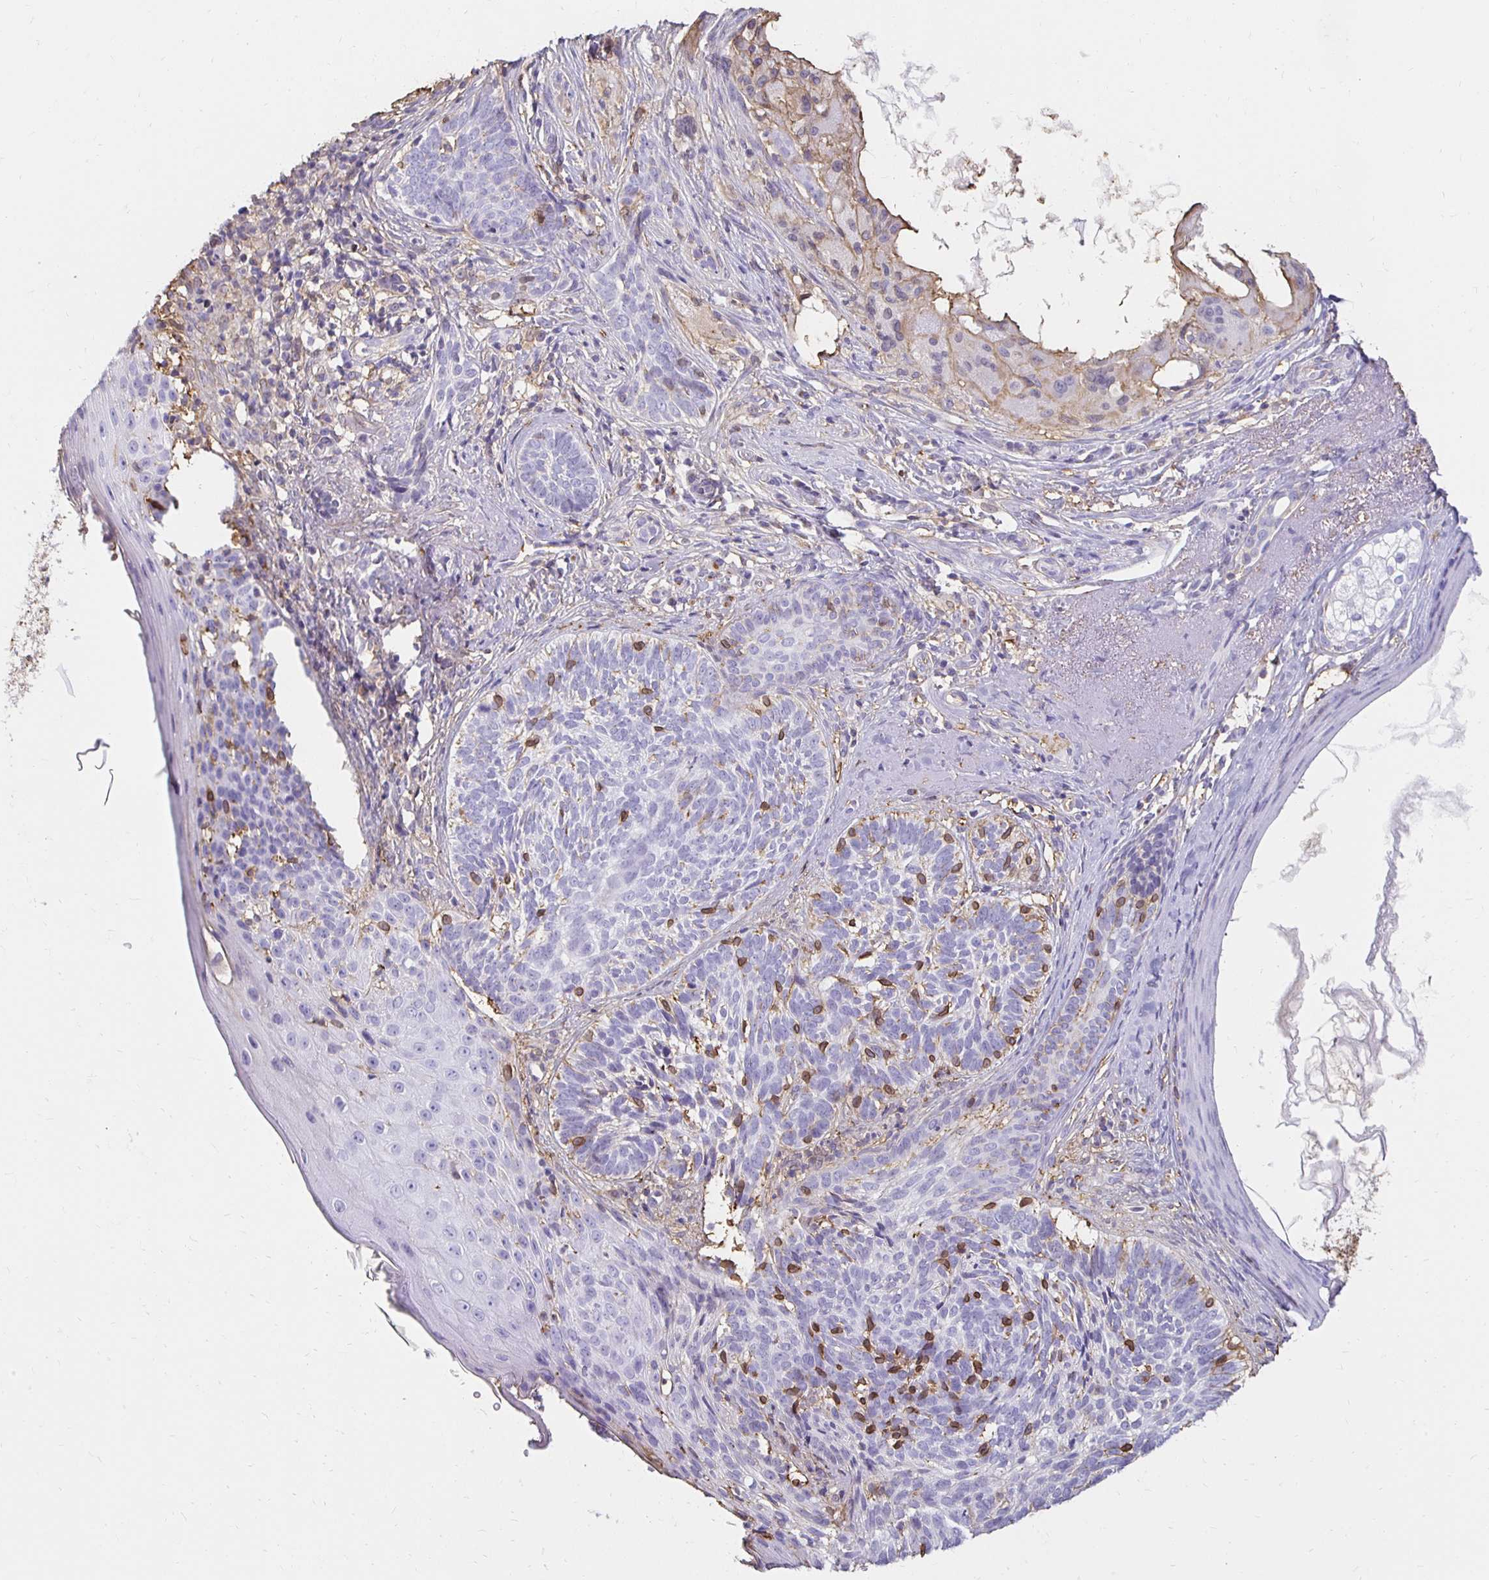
{"staining": {"intensity": "negative", "quantity": "none", "location": "none"}, "tissue": "skin cancer", "cell_type": "Tumor cells", "image_type": "cancer", "snomed": [{"axis": "morphology", "description": "Basal cell carcinoma"}, {"axis": "topography", "description": "Skin"}], "caption": "Protein analysis of skin cancer reveals no significant positivity in tumor cells.", "gene": "TAS1R3", "patient": {"sex": "female", "age": 74}}